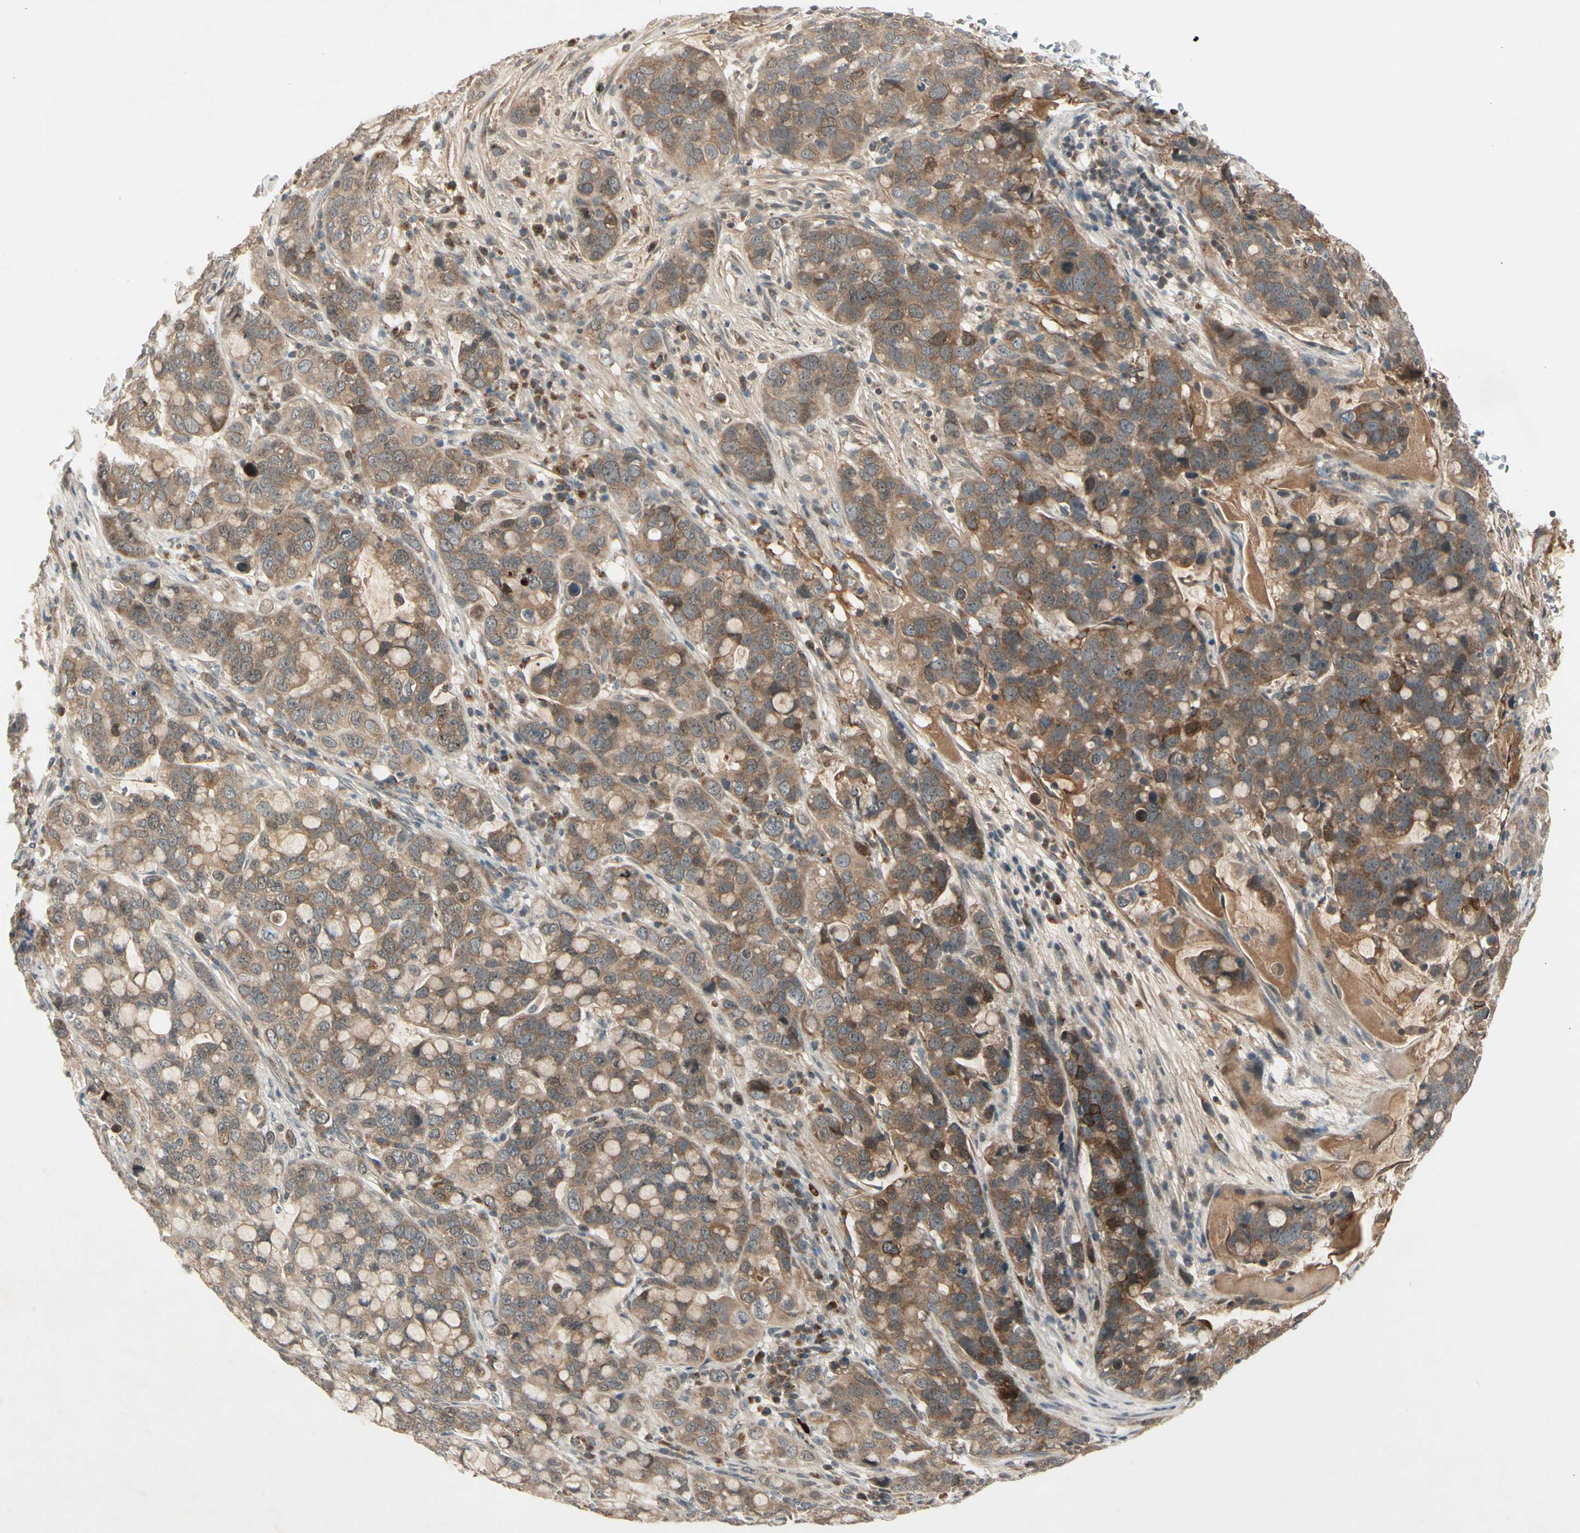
{"staining": {"intensity": "moderate", "quantity": ">75%", "location": "cytoplasmic/membranous"}, "tissue": "stomach cancer", "cell_type": "Tumor cells", "image_type": "cancer", "snomed": [{"axis": "morphology", "description": "Adenocarcinoma, NOS"}, {"axis": "topography", "description": "Stomach, lower"}], "caption": "Adenocarcinoma (stomach) was stained to show a protein in brown. There is medium levels of moderate cytoplasmic/membranous positivity in about >75% of tumor cells.", "gene": "FHDC1", "patient": {"sex": "male", "age": 84}}